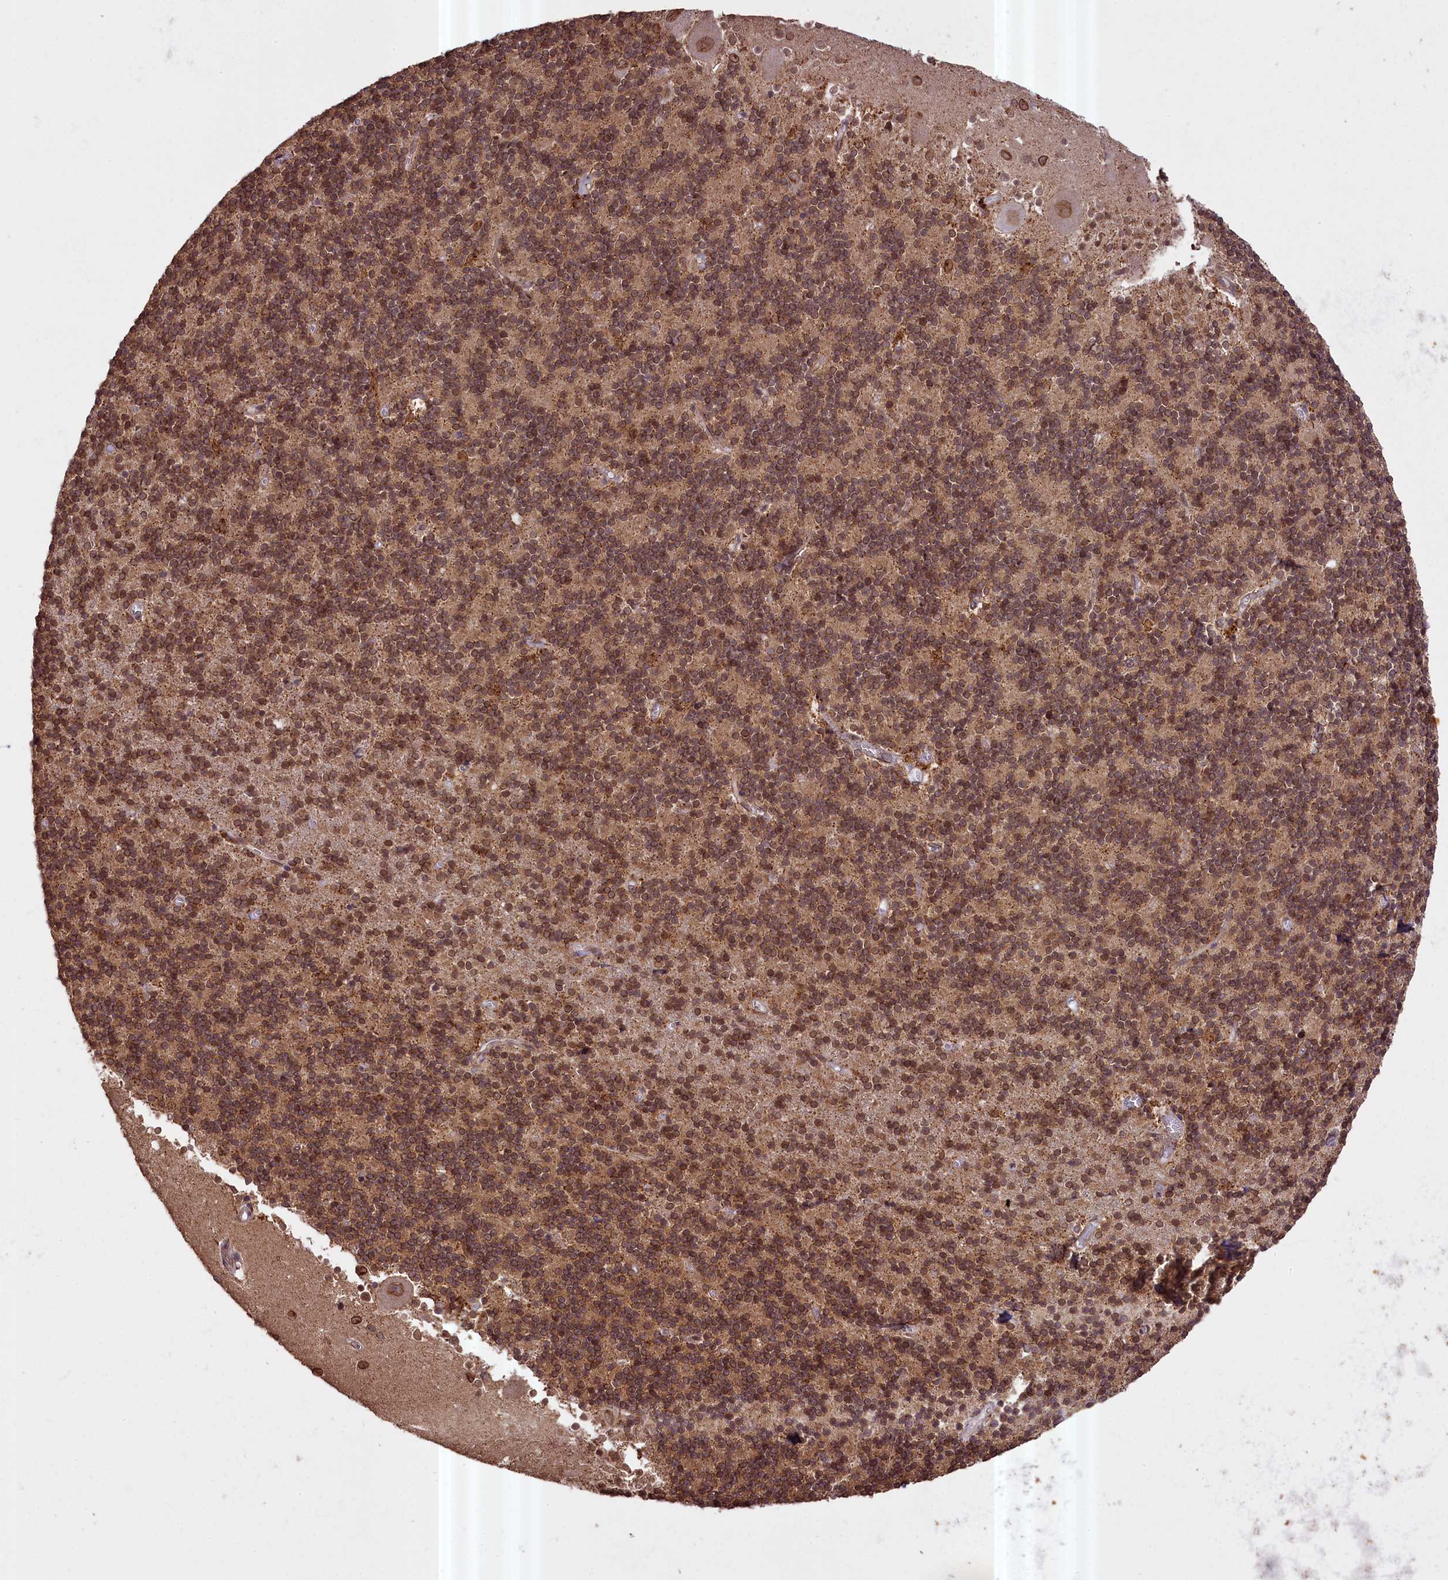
{"staining": {"intensity": "moderate", "quantity": ">75%", "location": "cytoplasmic/membranous,nuclear"}, "tissue": "cerebellum", "cell_type": "Cells in granular layer", "image_type": "normal", "snomed": [{"axis": "morphology", "description": "Normal tissue, NOS"}, {"axis": "topography", "description": "Cerebellum"}], "caption": "A micrograph showing moderate cytoplasmic/membranous,nuclear expression in approximately >75% of cells in granular layer in benign cerebellum, as visualized by brown immunohistochemical staining.", "gene": "ZNF480", "patient": {"sex": "male", "age": 54}}